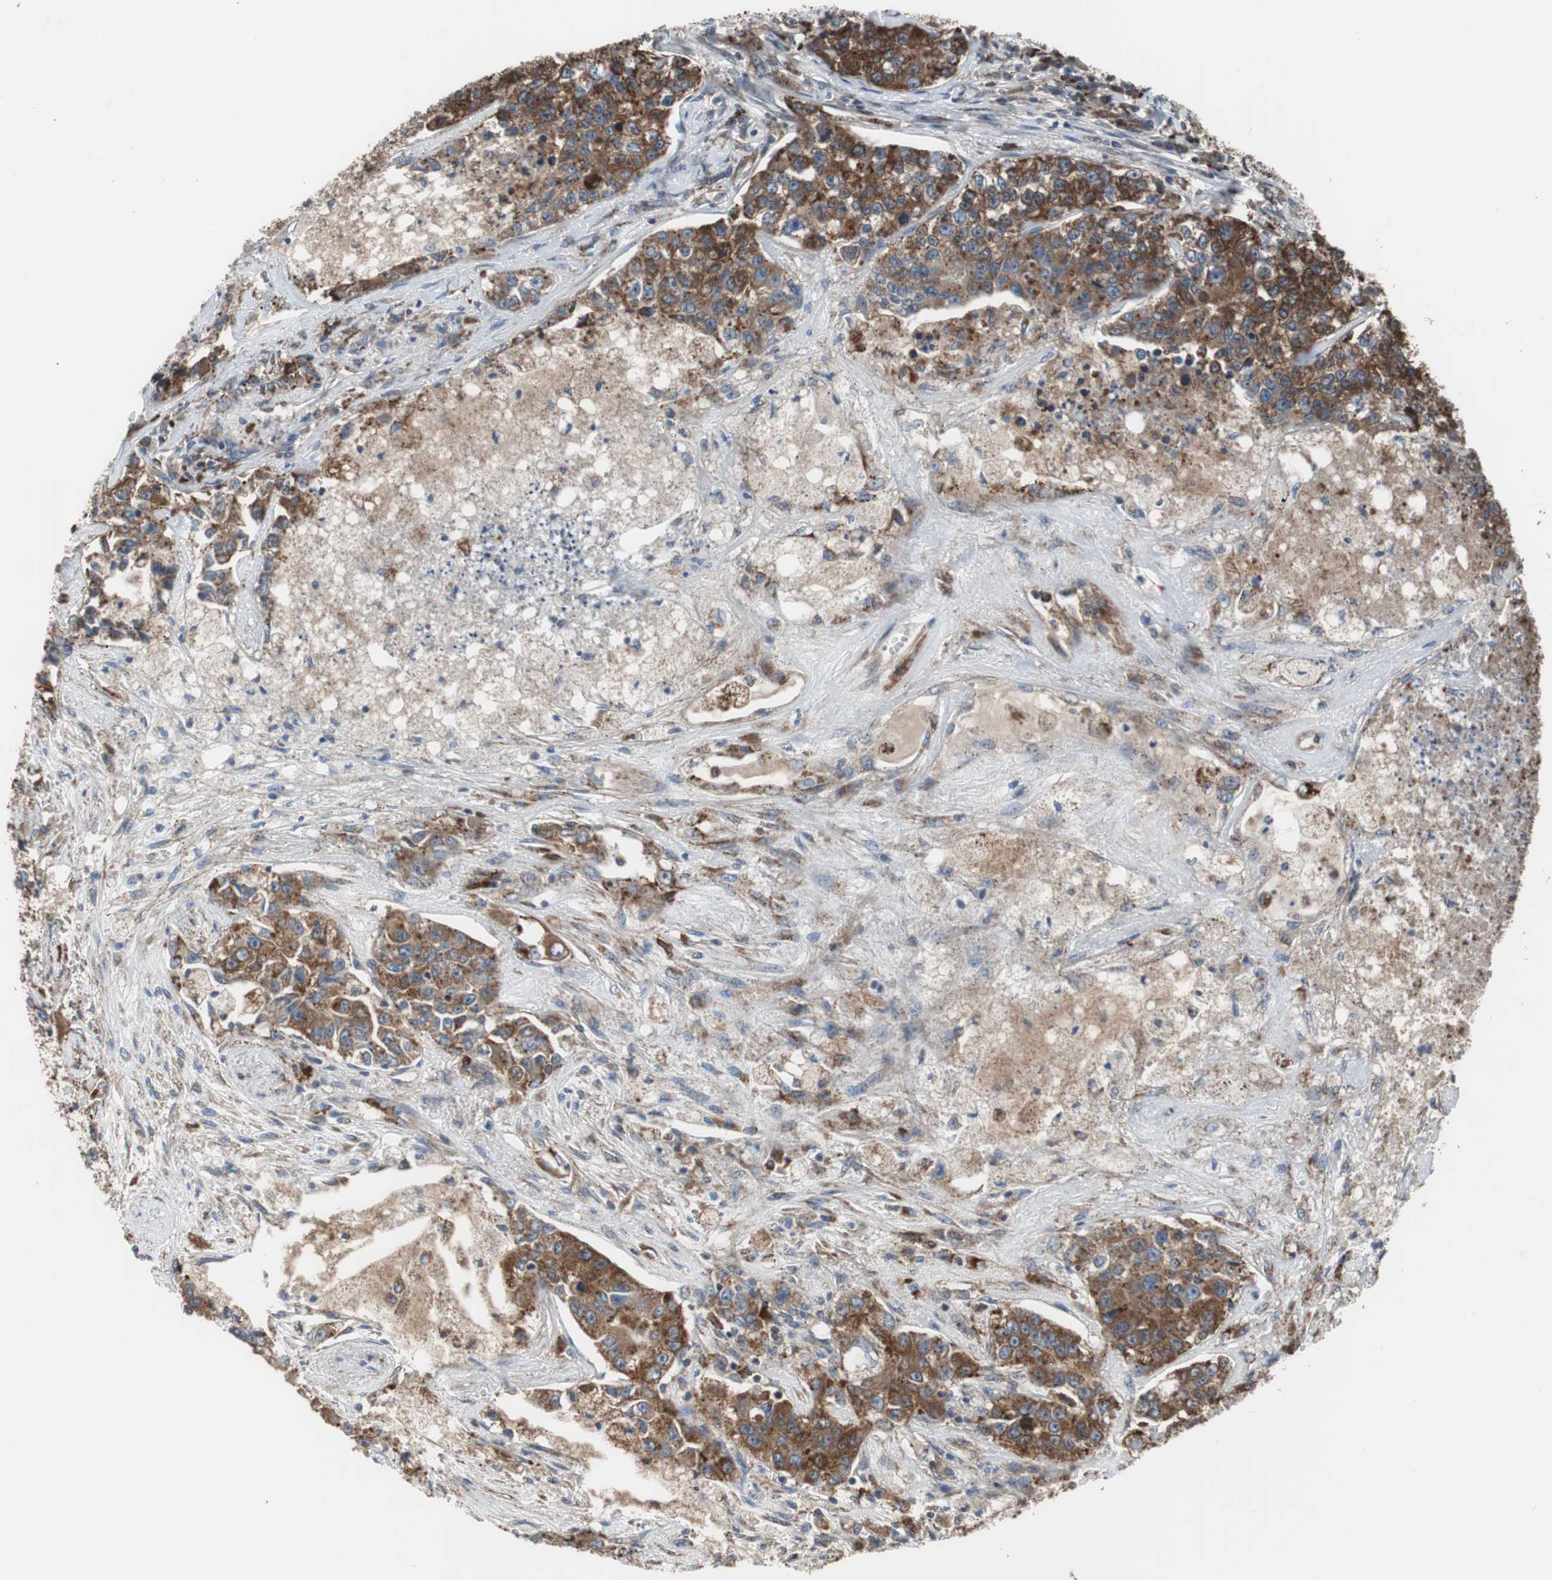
{"staining": {"intensity": "strong", "quantity": ">75%", "location": "cytoplasmic/membranous"}, "tissue": "lung cancer", "cell_type": "Tumor cells", "image_type": "cancer", "snomed": [{"axis": "morphology", "description": "Adenocarcinoma, NOS"}, {"axis": "topography", "description": "Lung"}], "caption": "Immunohistochemical staining of lung cancer displays high levels of strong cytoplasmic/membranous staining in approximately >75% of tumor cells. The staining is performed using DAB brown chromogen to label protein expression. The nuclei are counter-stained blue using hematoxylin.", "gene": "USP10", "patient": {"sex": "male", "age": 49}}